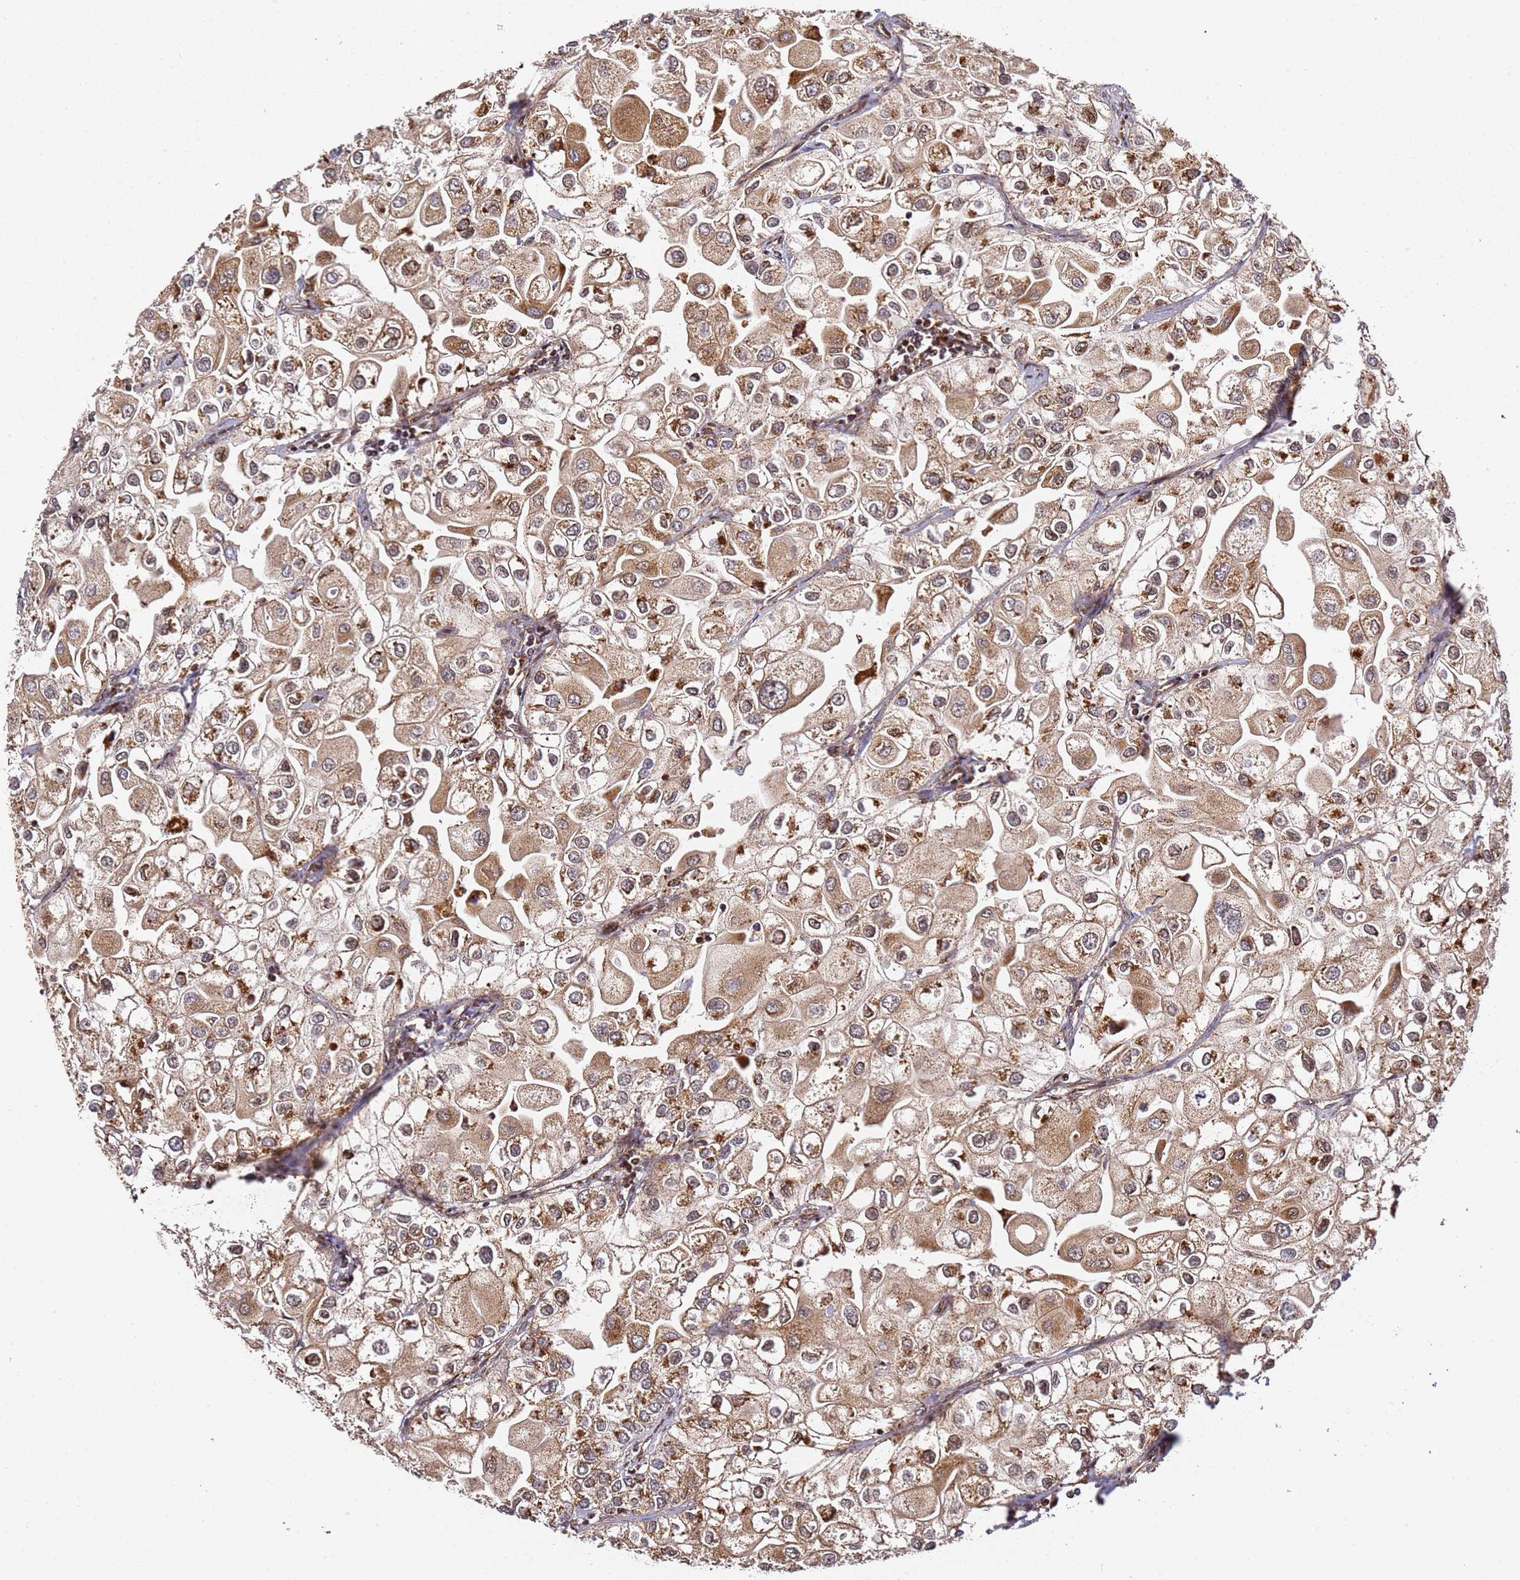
{"staining": {"intensity": "moderate", "quantity": ">75%", "location": "cytoplasmic/membranous,nuclear"}, "tissue": "urothelial cancer", "cell_type": "Tumor cells", "image_type": "cancer", "snomed": [{"axis": "morphology", "description": "Urothelial carcinoma, High grade"}, {"axis": "topography", "description": "Urinary bladder"}], "caption": "A brown stain shows moderate cytoplasmic/membranous and nuclear staining of a protein in human urothelial cancer tumor cells. Nuclei are stained in blue.", "gene": "SMOX", "patient": {"sex": "male", "age": 64}}